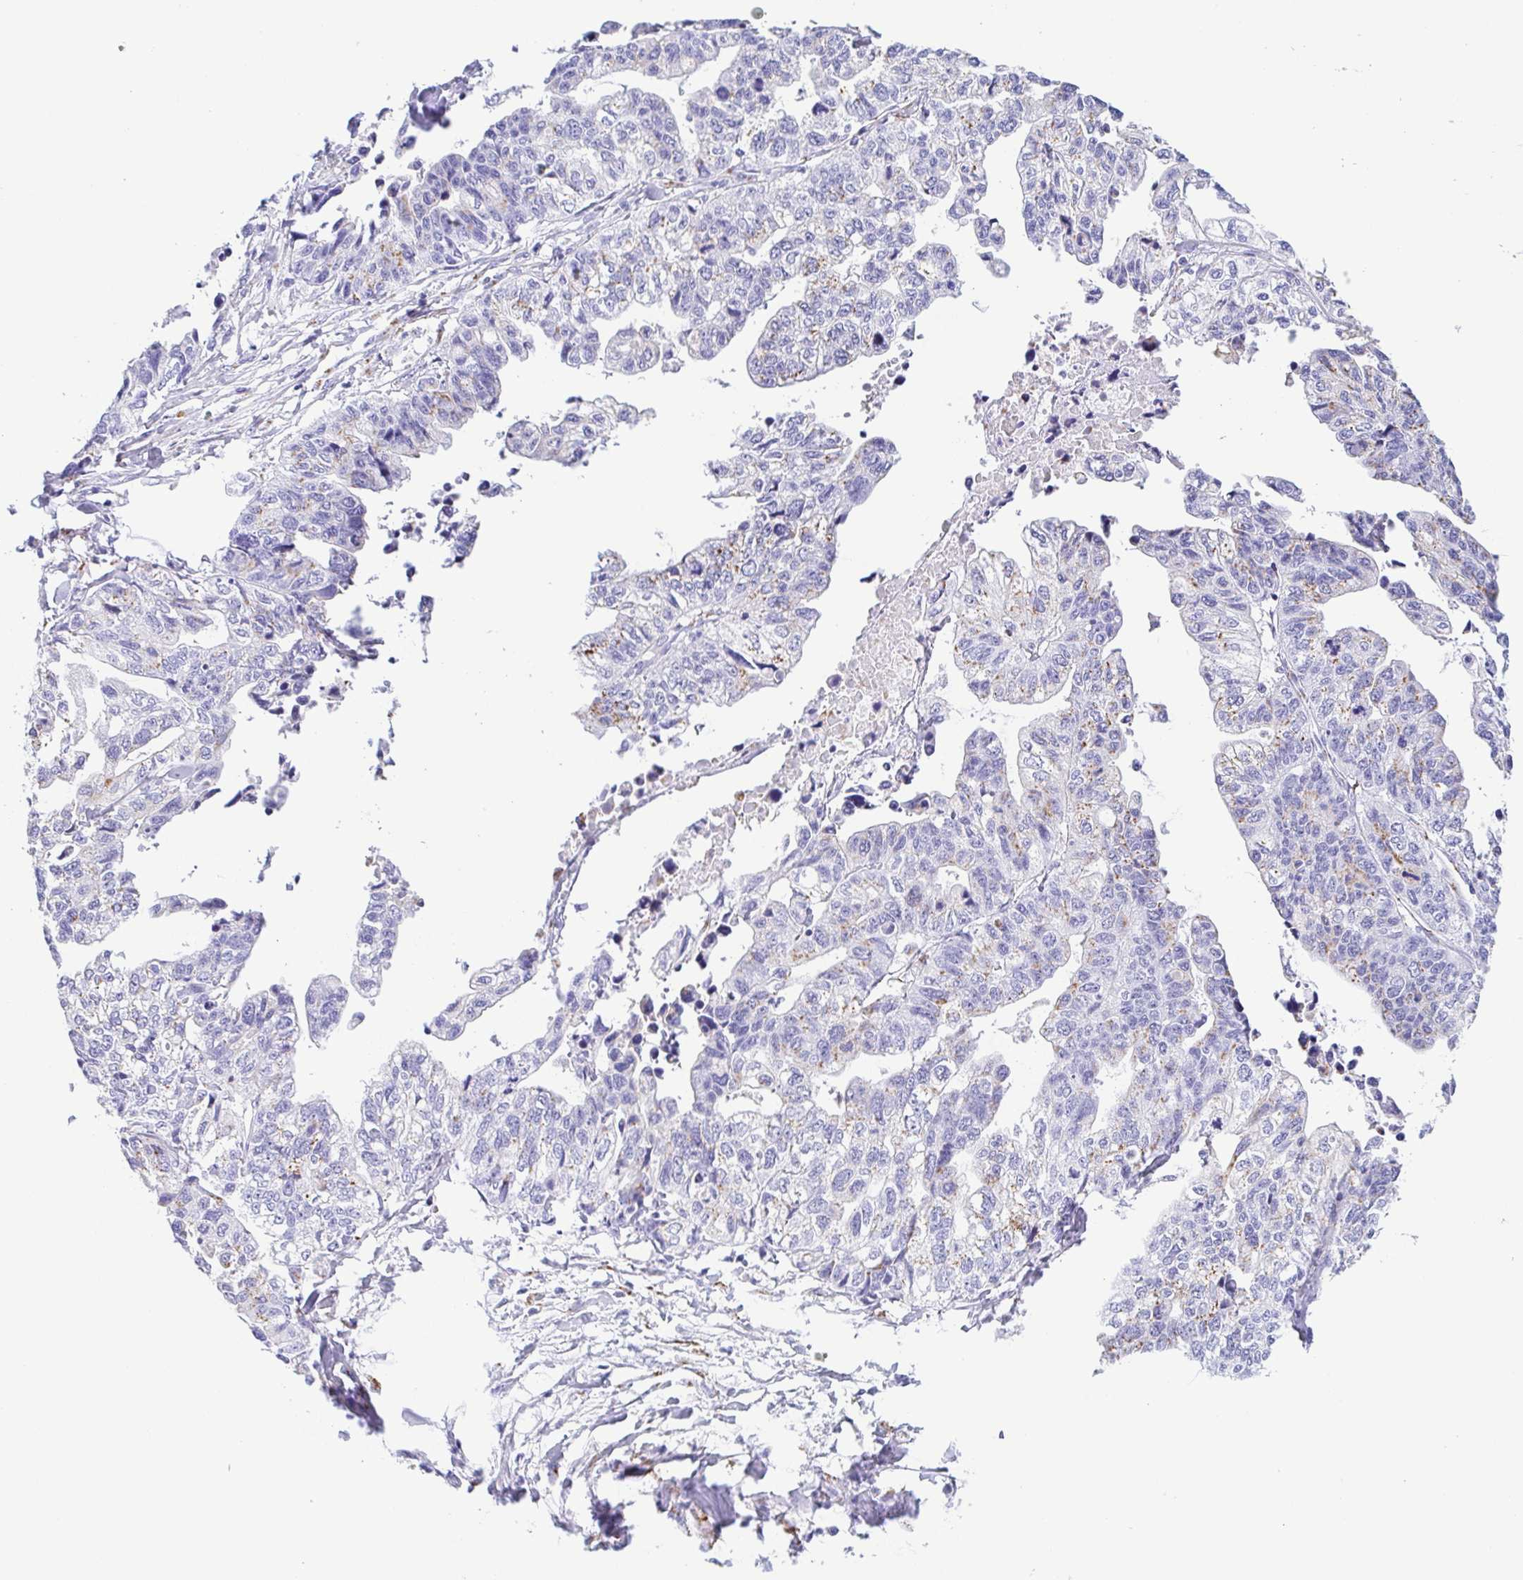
{"staining": {"intensity": "weak", "quantity": "25%-75%", "location": "cytoplasmic/membranous"}, "tissue": "stomach cancer", "cell_type": "Tumor cells", "image_type": "cancer", "snomed": [{"axis": "morphology", "description": "Adenocarcinoma, NOS"}, {"axis": "topography", "description": "Stomach, upper"}], "caption": "IHC (DAB) staining of stomach cancer exhibits weak cytoplasmic/membranous protein staining in approximately 25%-75% of tumor cells. (DAB = brown stain, brightfield microscopy at high magnification).", "gene": "SULT1B1", "patient": {"sex": "female", "age": 67}}